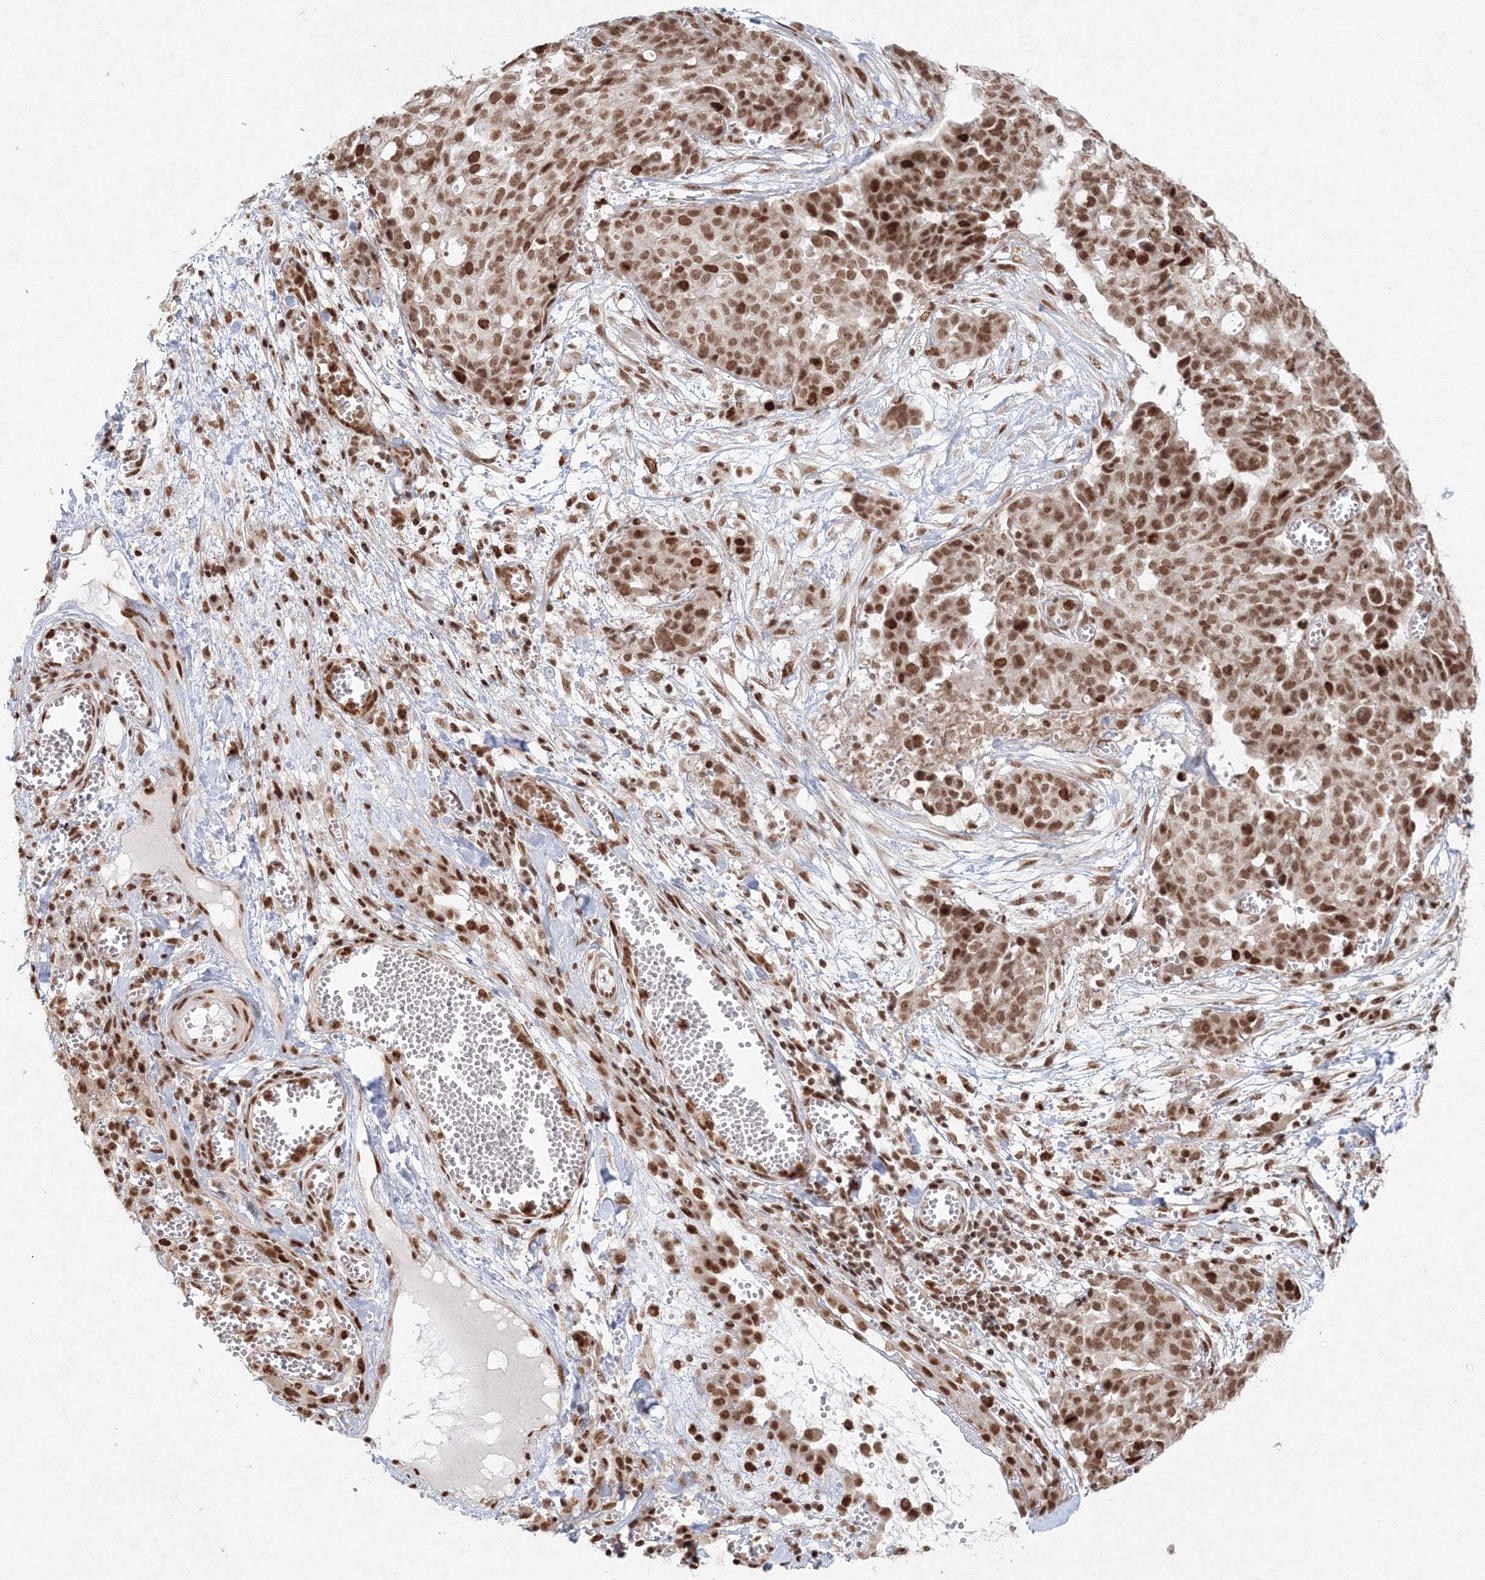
{"staining": {"intensity": "moderate", "quantity": ">75%", "location": "nuclear"}, "tissue": "ovarian cancer", "cell_type": "Tumor cells", "image_type": "cancer", "snomed": [{"axis": "morphology", "description": "Cystadenocarcinoma, serous, NOS"}, {"axis": "topography", "description": "Soft tissue"}, {"axis": "topography", "description": "Ovary"}], "caption": "Immunohistochemistry (IHC) of ovarian cancer (serous cystadenocarcinoma) displays medium levels of moderate nuclear staining in approximately >75% of tumor cells. (Brightfield microscopy of DAB IHC at high magnification).", "gene": "KIF20A", "patient": {"sex": "female", "age": 57}}